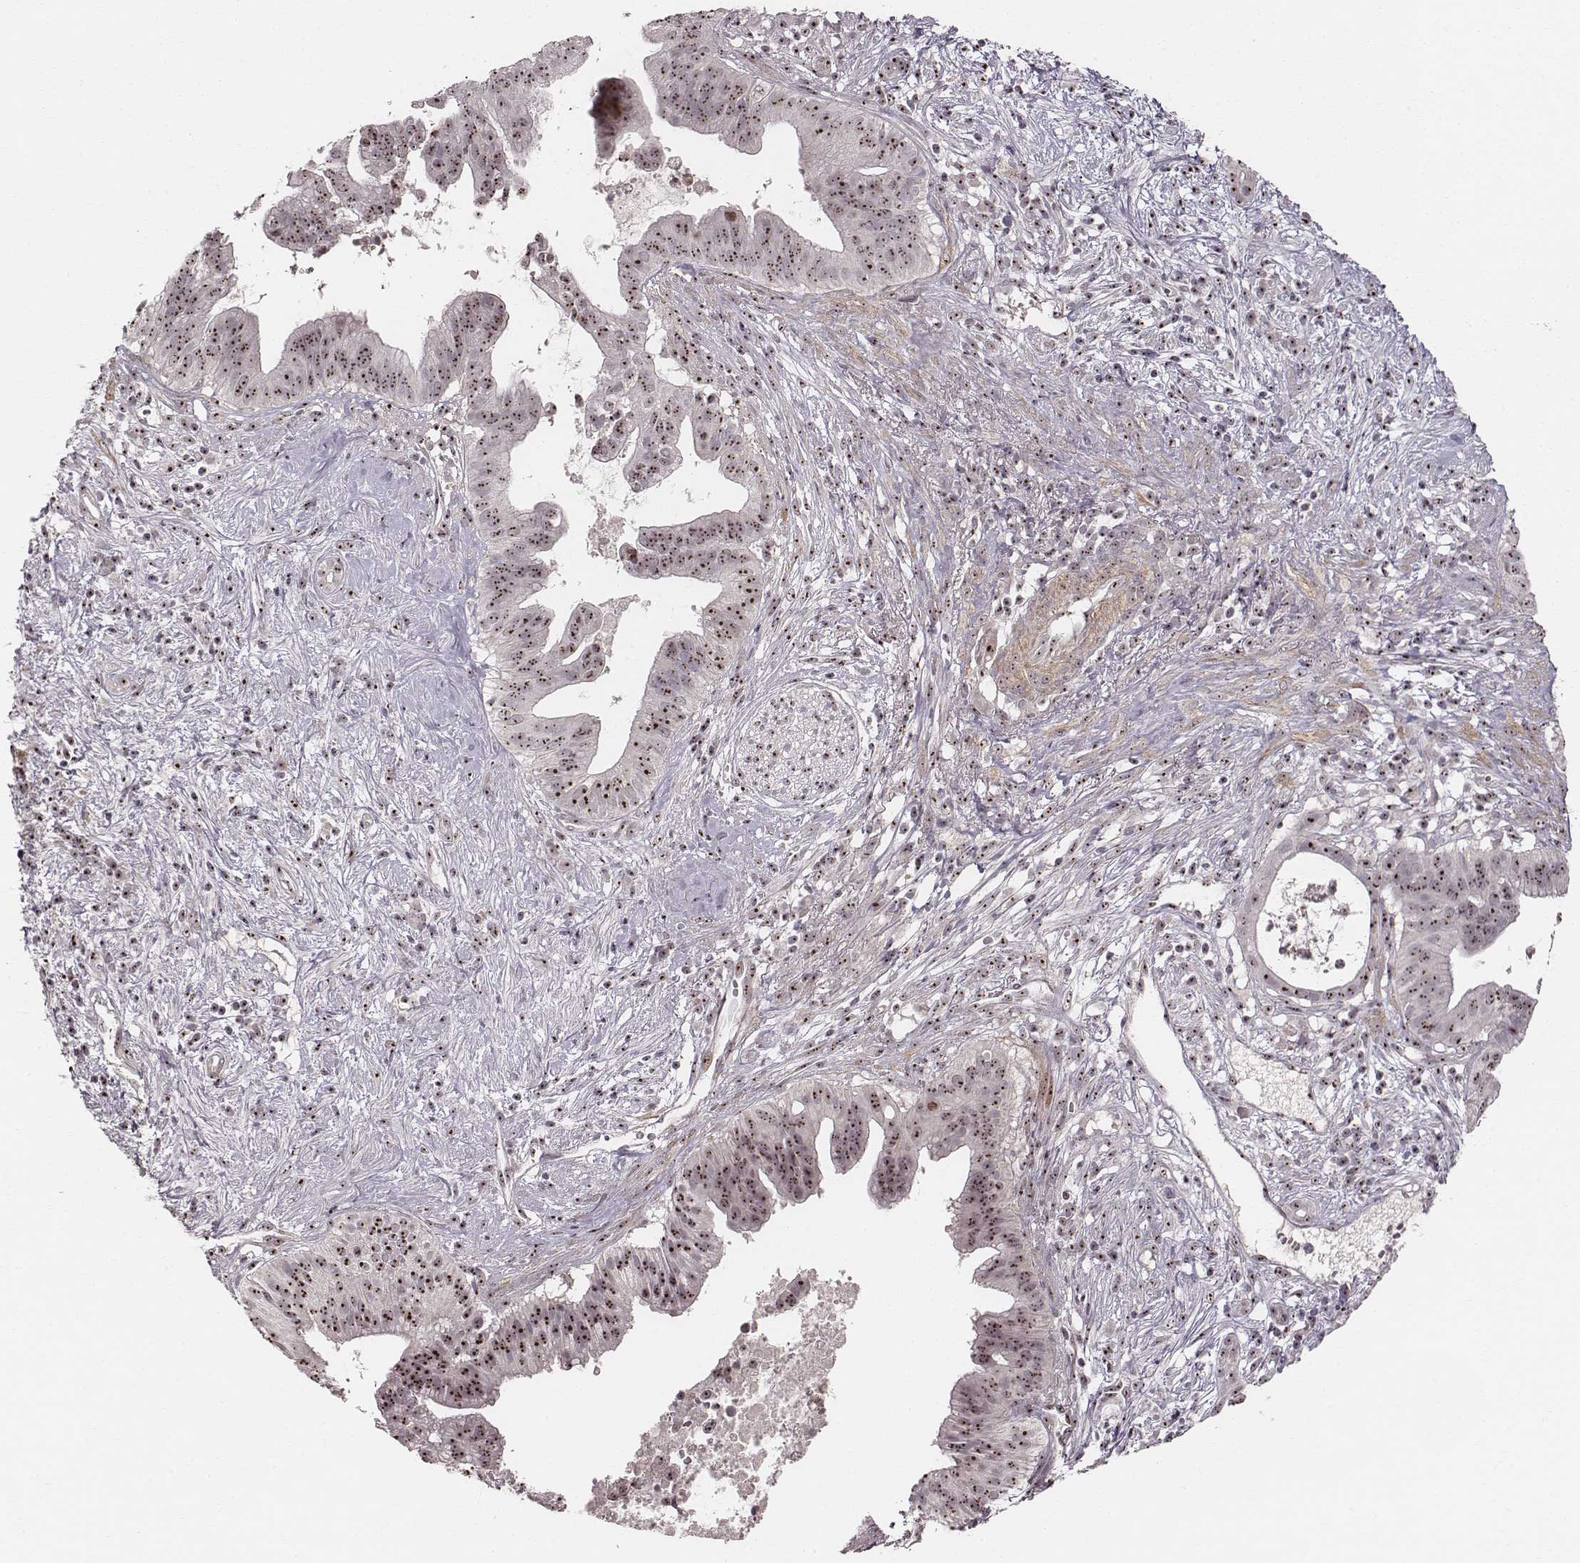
{"staining": {"intensity": "moderate", "quantity": ">75%", "location": "nuclear"}, "tissue": "pancreatic cancer", "cell_type": "Tumor cells", "image_type": "cancer", "snomed": [{"axis": "morphology", "description": "Adenocarcinoma, NOS"}, {"axis": "topography", "description": "Pancreas"}], "caption": "This is a histology image of immunohistochemistry (IHC) staining of pancreatic cancer (adenocarcinoma), which shows moderate positivity in the nuclear of tumor cells.", "gene": "NOP56", "patient": {"sex": "male", "age": 61}}